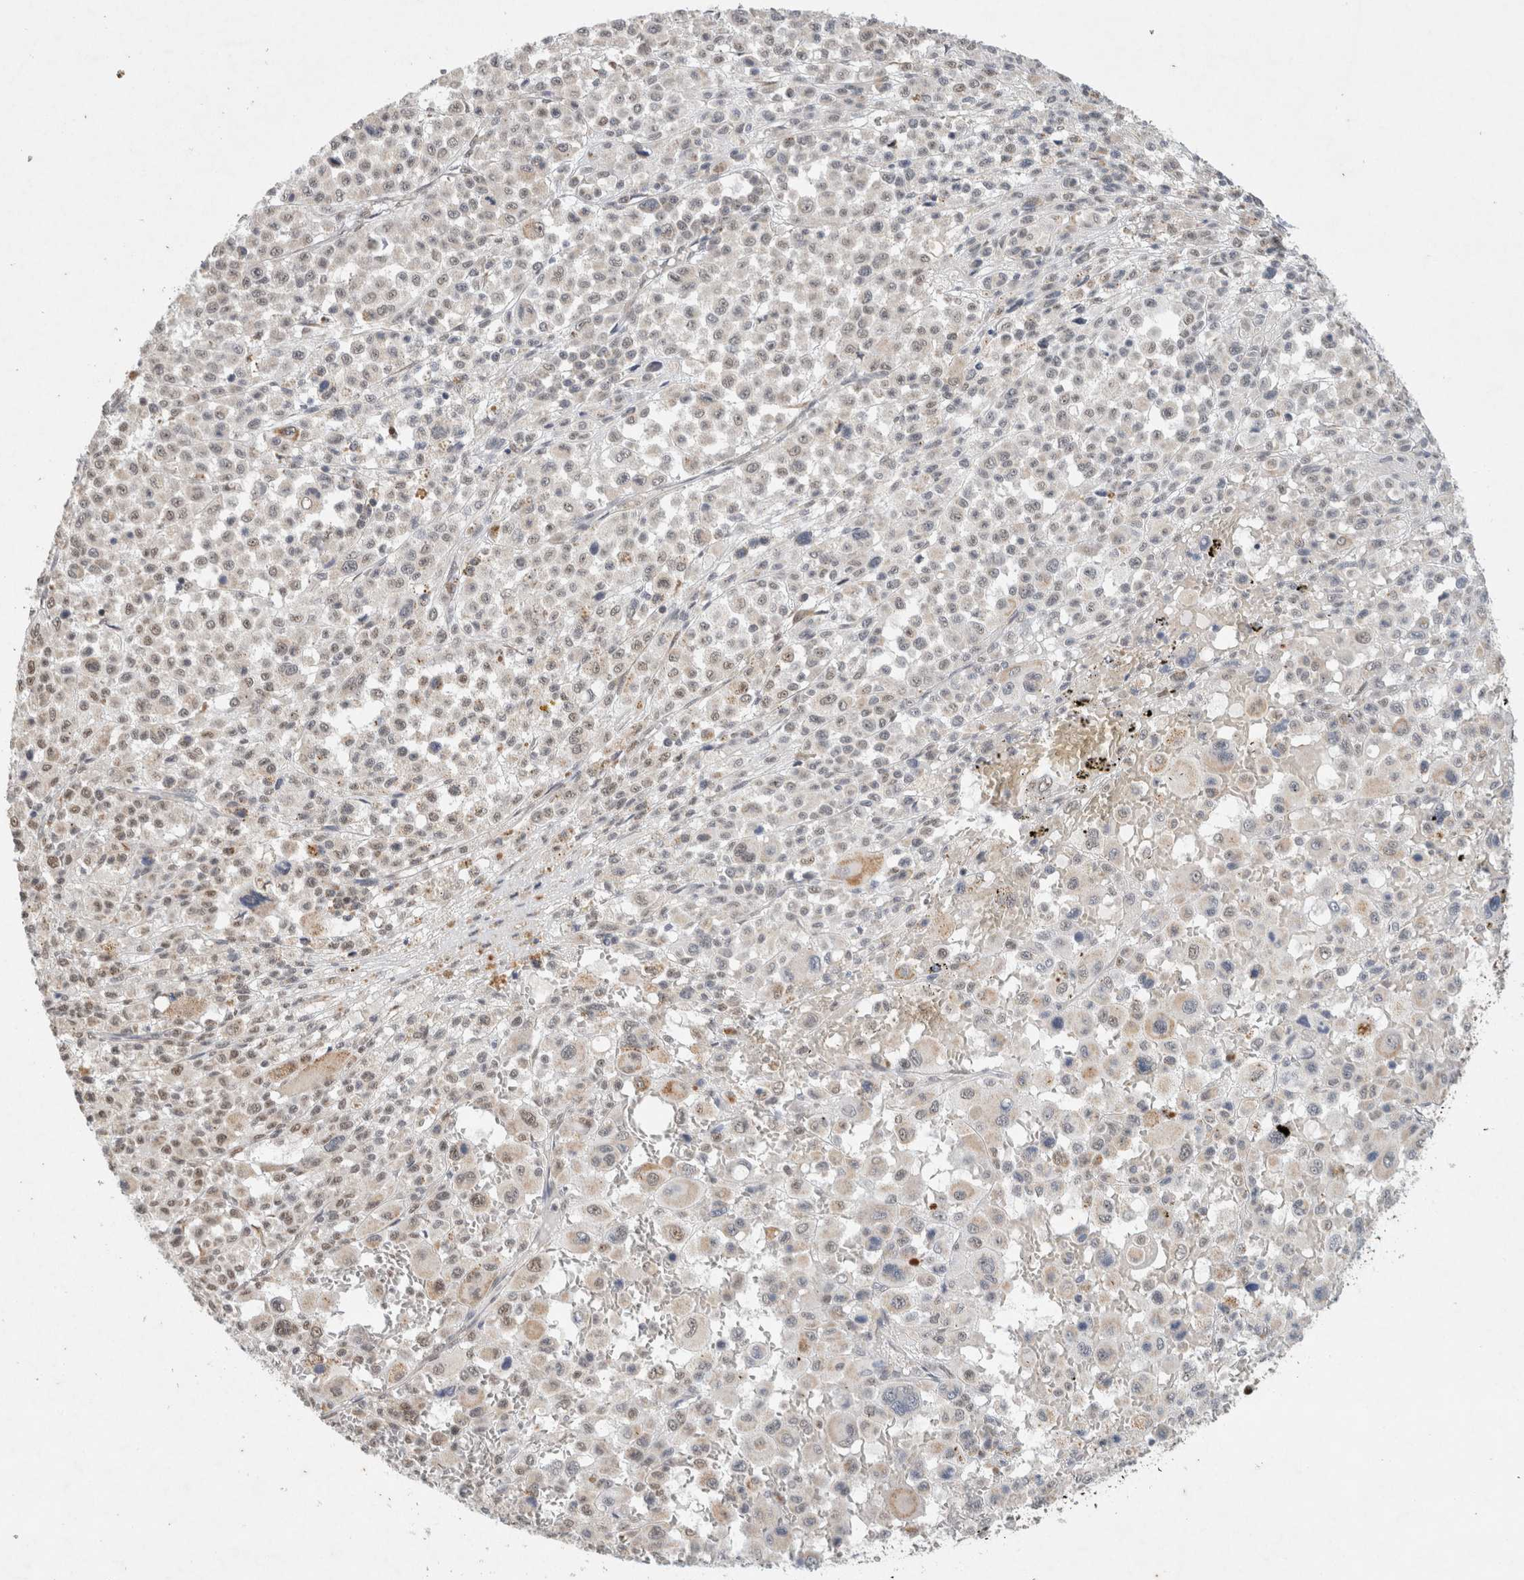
{"staining": {"intensity": "moderate", "quantity": ">75%", "location": "nuclear"}, "tissue": "melanoma", "cell_type": "Tumor cells", "image_type": "cancer", "snomed": [{"axis": "morphology", "description": "Malignant melanoma, Metastatic site"}, {"axis": "topography", "description": "Skin"}], "caption": "An image of human melanoma stained for a protein demonstrates moderate nuclear brown staining in tumor cells.", "gene": "DDX42", "patient": {"sex": "female", "age": 74}}